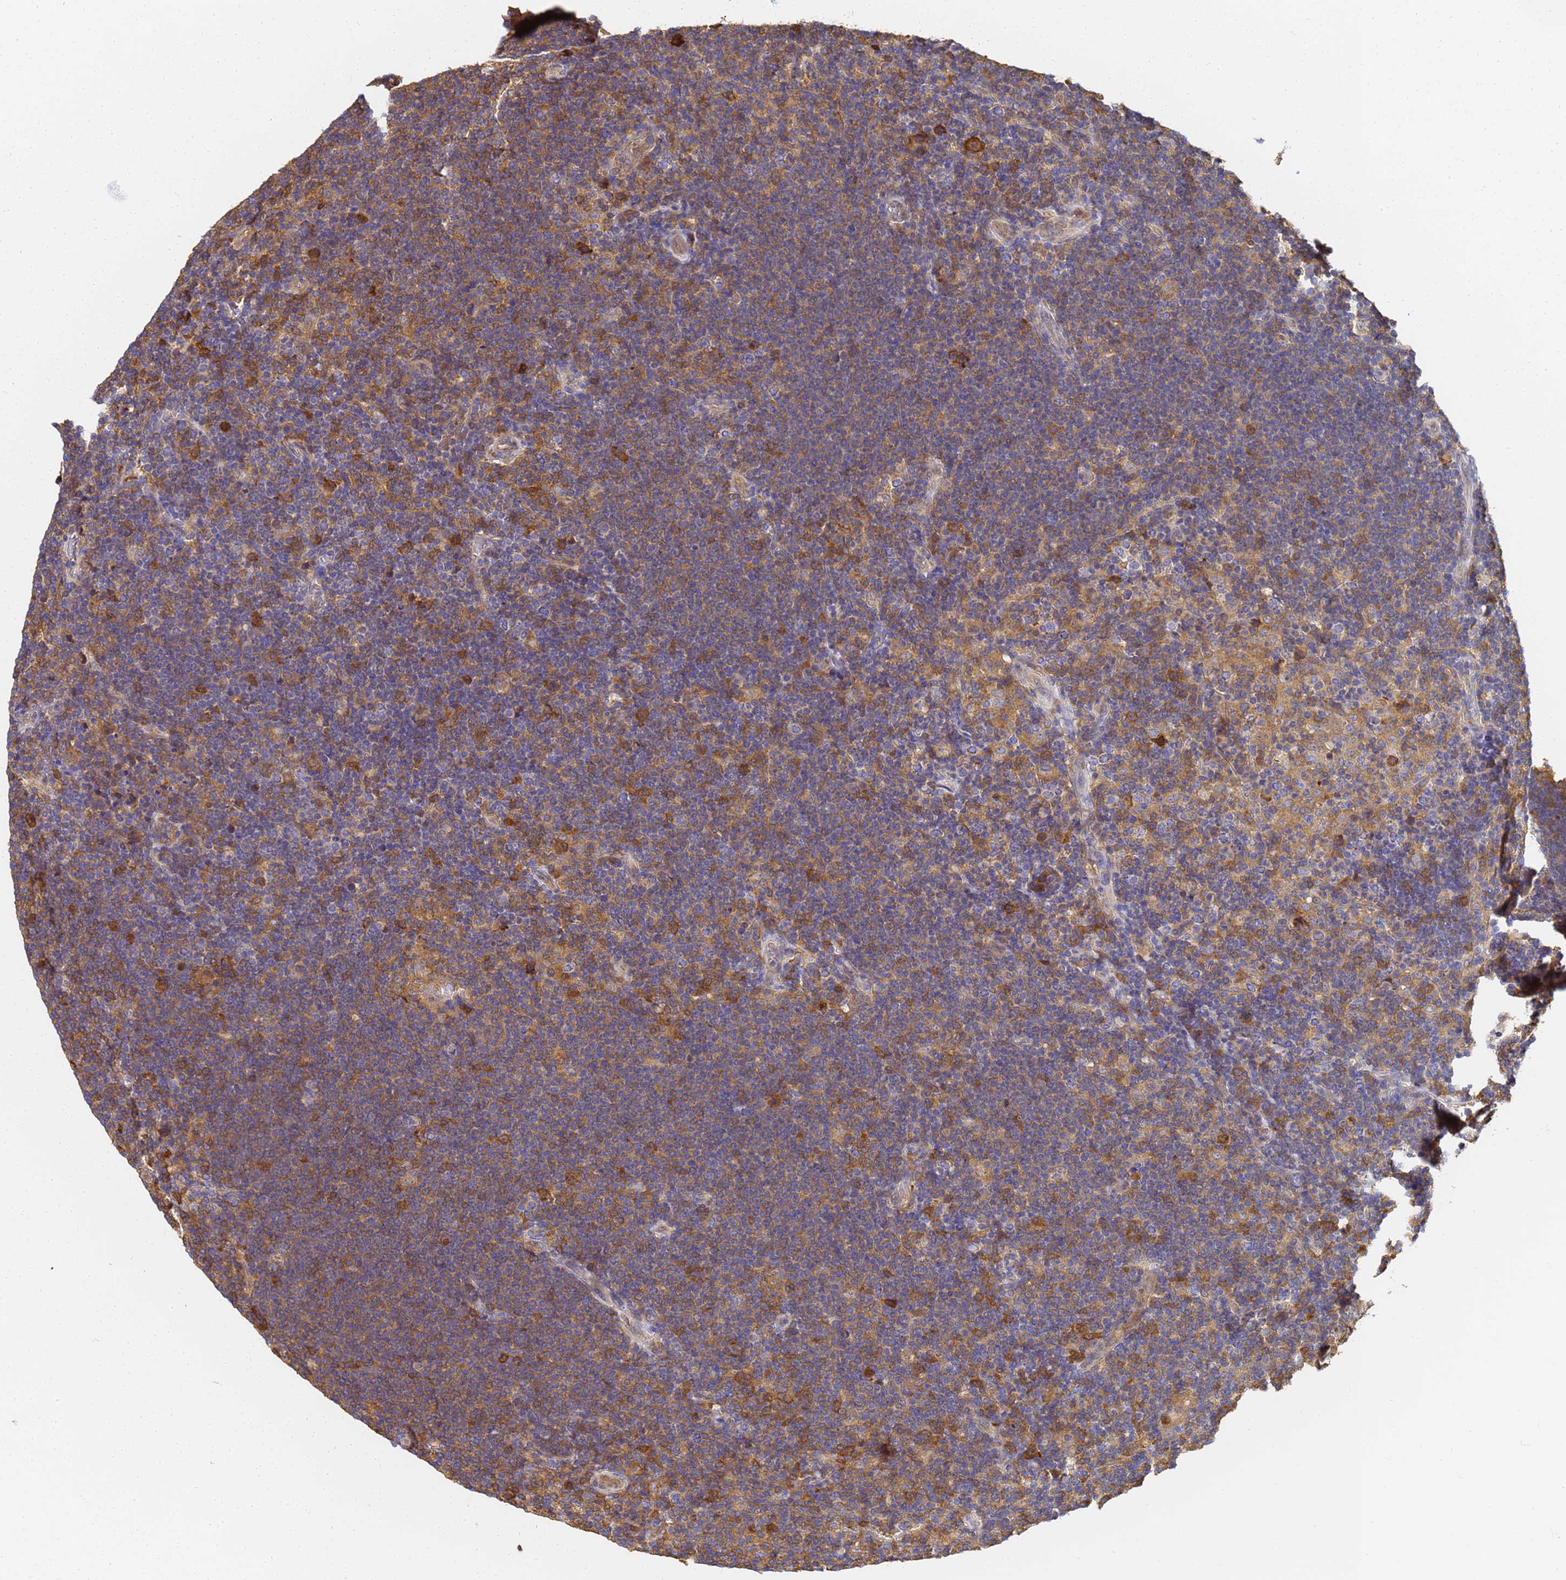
{"staining": {"intensity": "moderate", "quantity": "<25%", "location": "cytoplasmic/membranous"}, "tissue": "lymphoma", "cell_type": "Tumor cells", "image_type": "cancer", "snomed": [{"axis": "morphology", "description": "Hodgkin's disease, NOS"}, {"axis": "topography", "description": "Lymph node"}], "caption": "Protein expression analysis of lymphoma shows moderate cytoplasmic/membranous positivity in about <25% of tumor cells.", "gene": "NME1-NME2", "patient": {"sex": "female", "age": 57}}